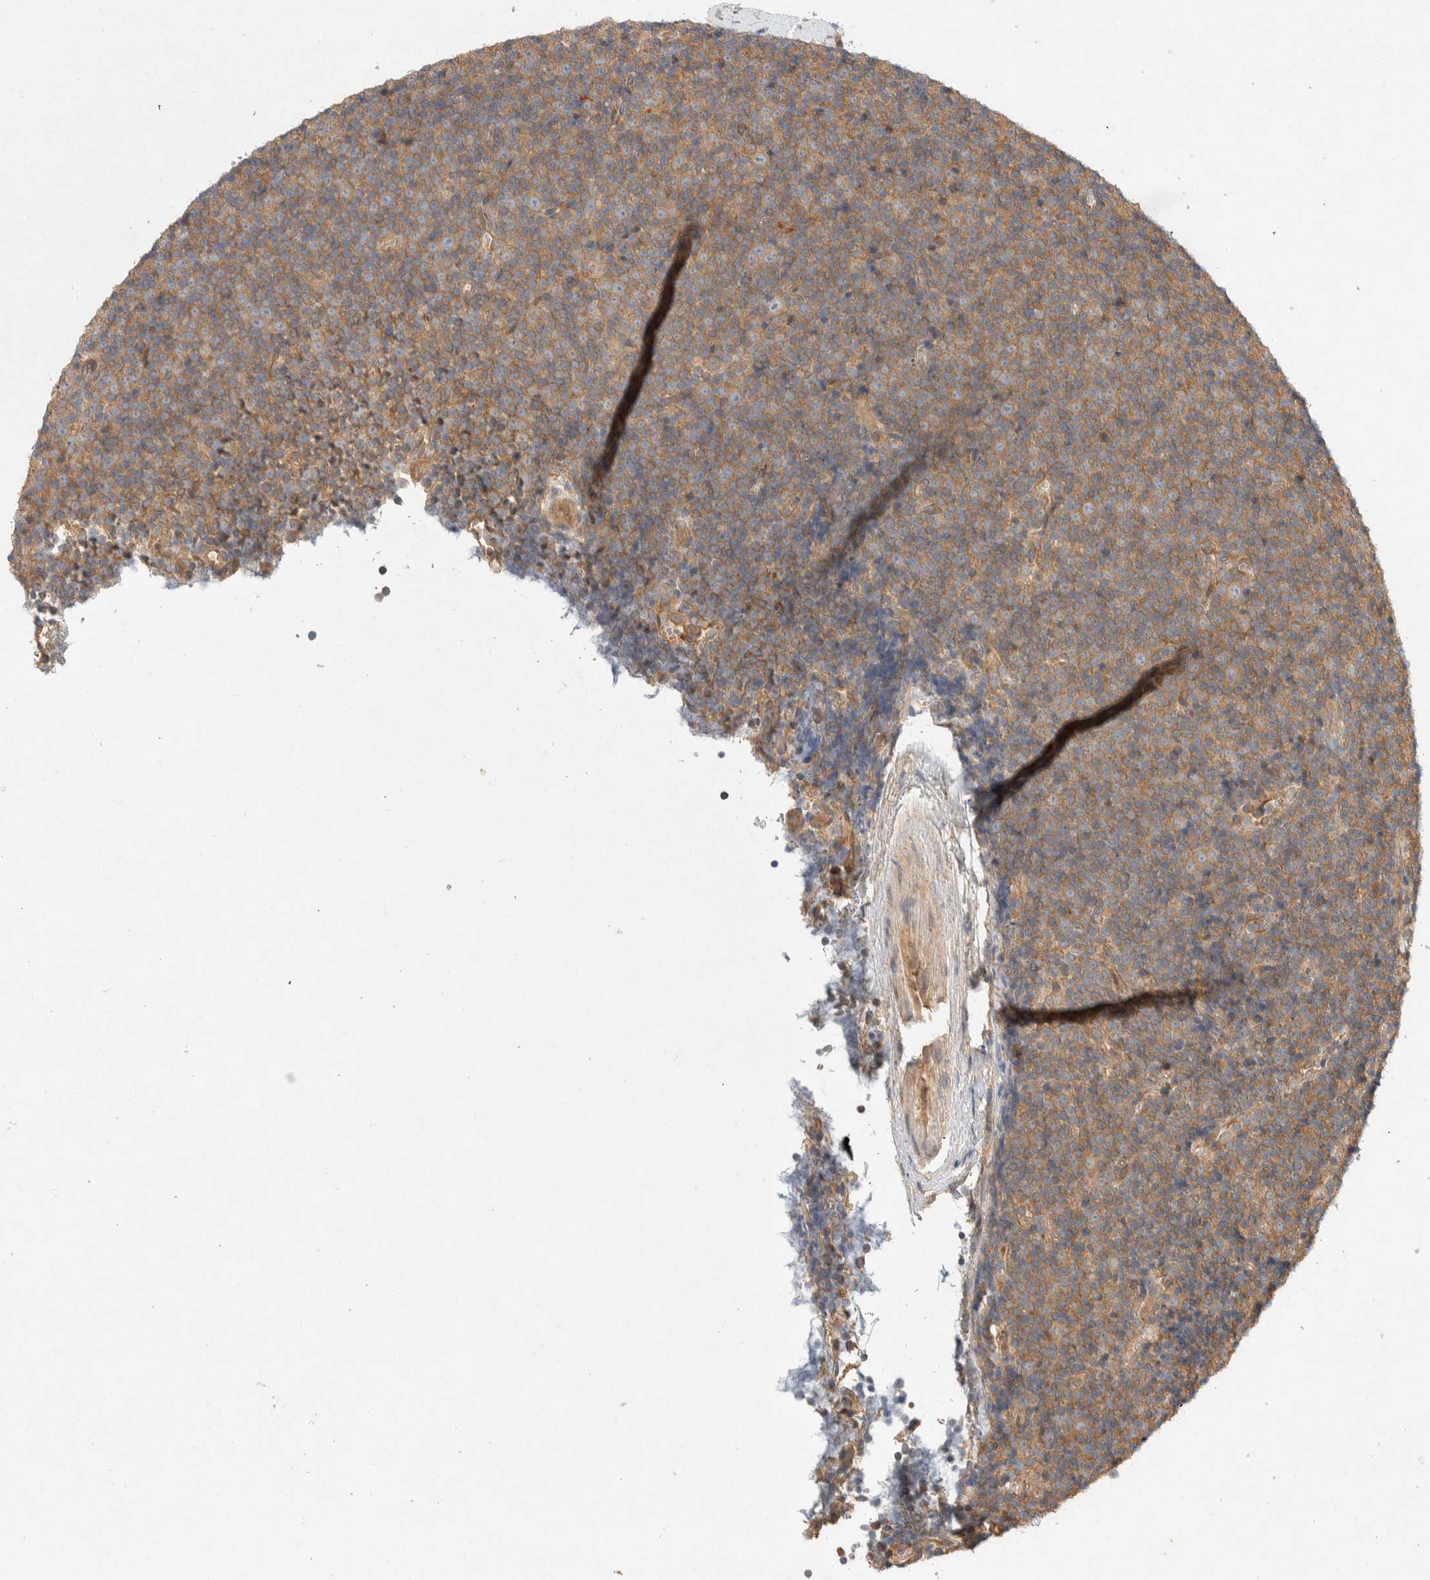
{"staining": {"intensity": "weak", "quantity": ">75%", "location": "cytoplasmic/membranous"}, "tissue": "lymphoma", "cell_type": "Tumor cells", "image_type": "cancer", "snomed": [{"axis": "morphology", "description": "Malignant lymphoma, non-Hodgkin's type, Low grade"}, {"axis": "topography", "description": "Lymph node"}], "caption": "Tumor cells display low levels of weak cytoplasmic/membranous positivity in about >75% of cells in human malignant lymphoma, non-Hodgkin's type (low-grade).", "gene": "PXK", "patient": {"sex": "female", "age": 67}}